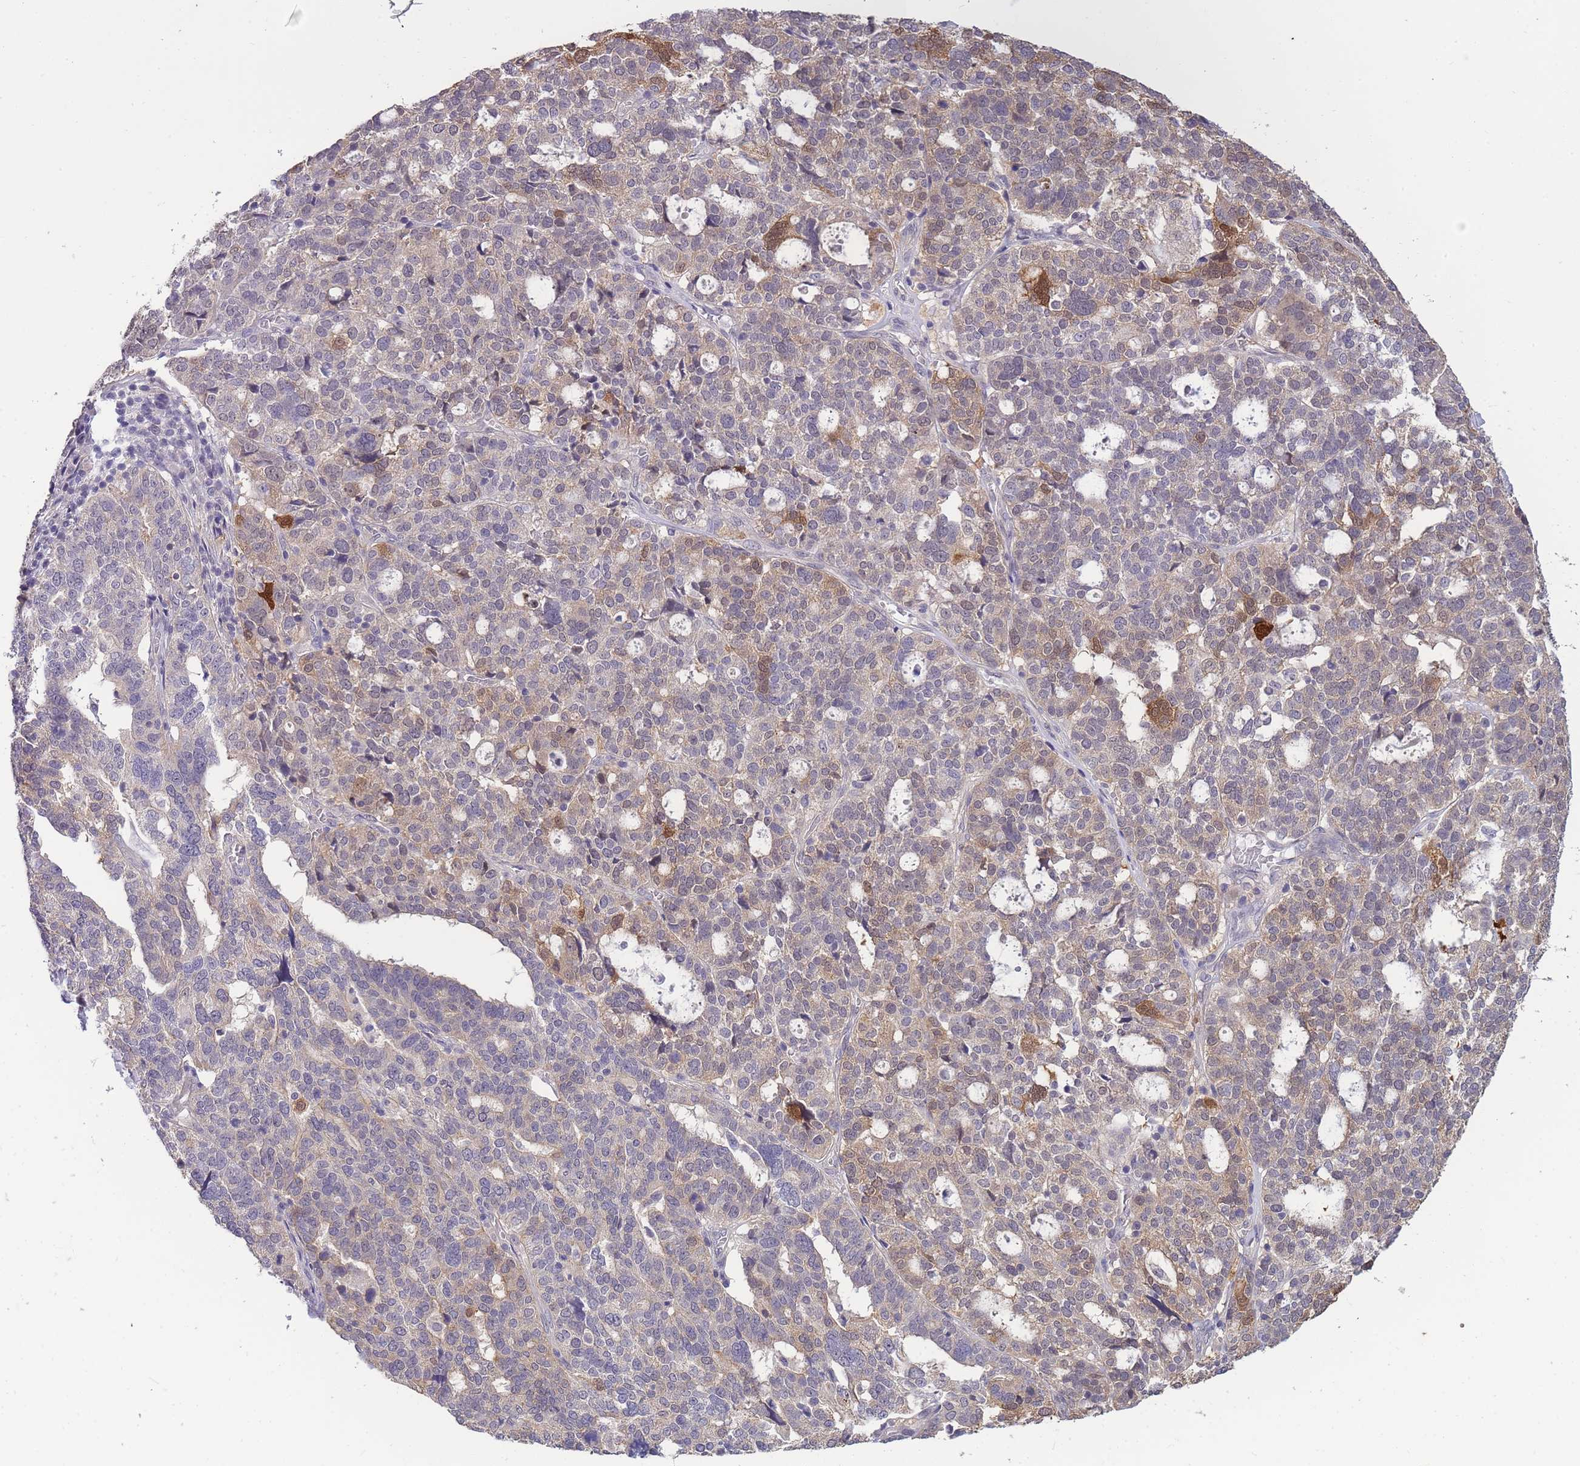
{"staining": {"intensity": "moderate", "quantity": "<25%", "location": "cytoplasmic/membranous"}, "tissue": "ovarian cancer", "cell_type": "Tumor cells", "image_type": "cancer", "snomed": [{"axis": "morphology", "description": "Cystadenocarcinoma, serous, NOS"}, {"axis": "topography", "description": "Ovary"}], "caption": "Immunohistochemical staining of ovarian serous cystadenocarcinoma displays moderate cytoplasmic/membranous protein expression in about <25% of tumor cells.", "gene": "SMC6", "patient": {"sex": "female", "age": 59}}